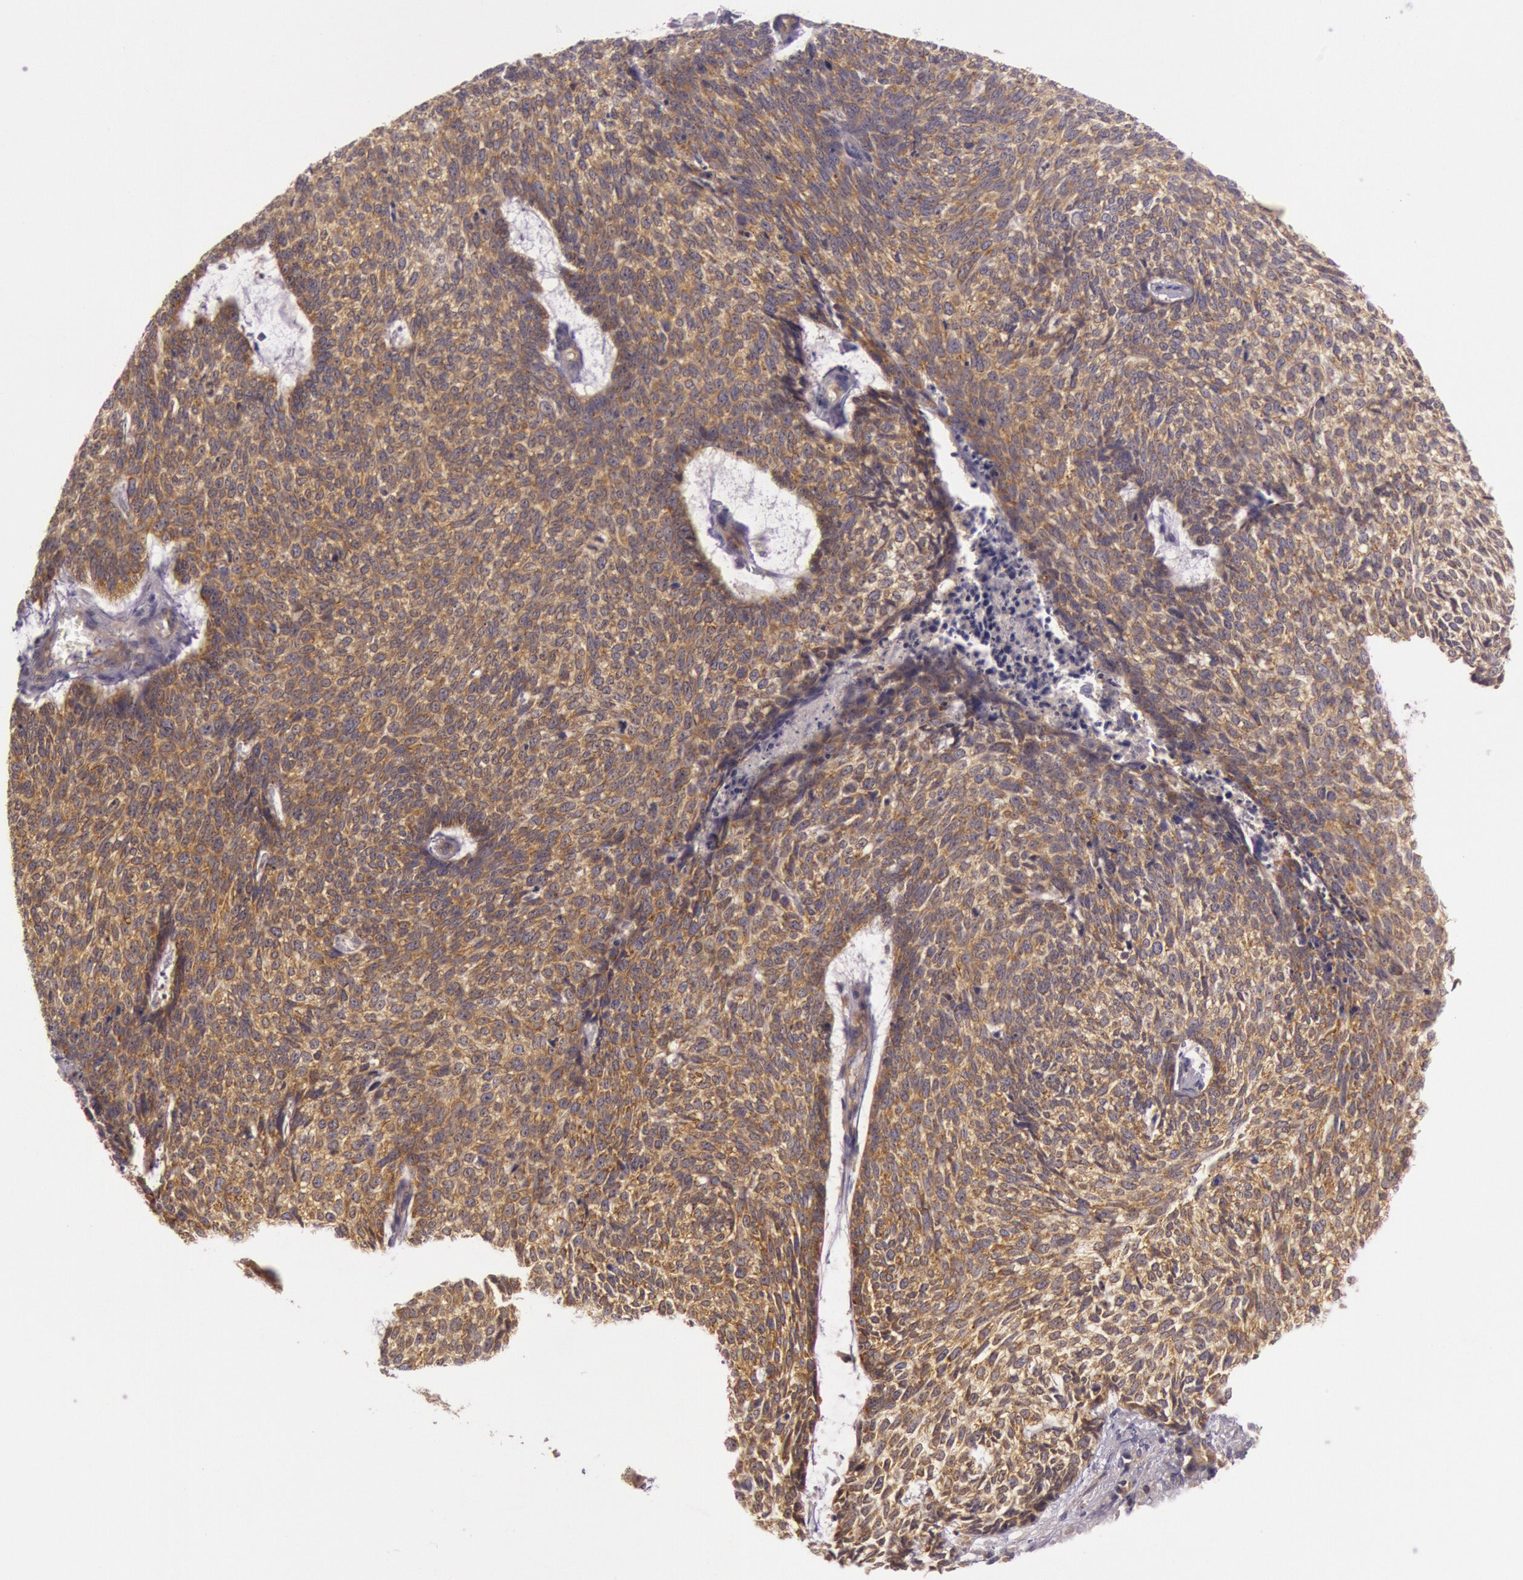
{"staining": {"intensity": "weak", "quantity": ">75%", "location": "cytoplasmic/membranous"}, "tissue": "skin cancer", "cell_type": "Tumor cells", "image_type": "cancer", "snomed": [{"axis": "morphology", "description": "Basal cell carcinoma"}, {"axis": "topography", "description": "Skin"}], "caption": "This image displays IHC staining of human skin cancer, with low weak cytoplasmic/membranous positivity in approximately >75% of tumor cells.", "gene": "CHUK", "patient": {"sex": "female", "age": 89}}